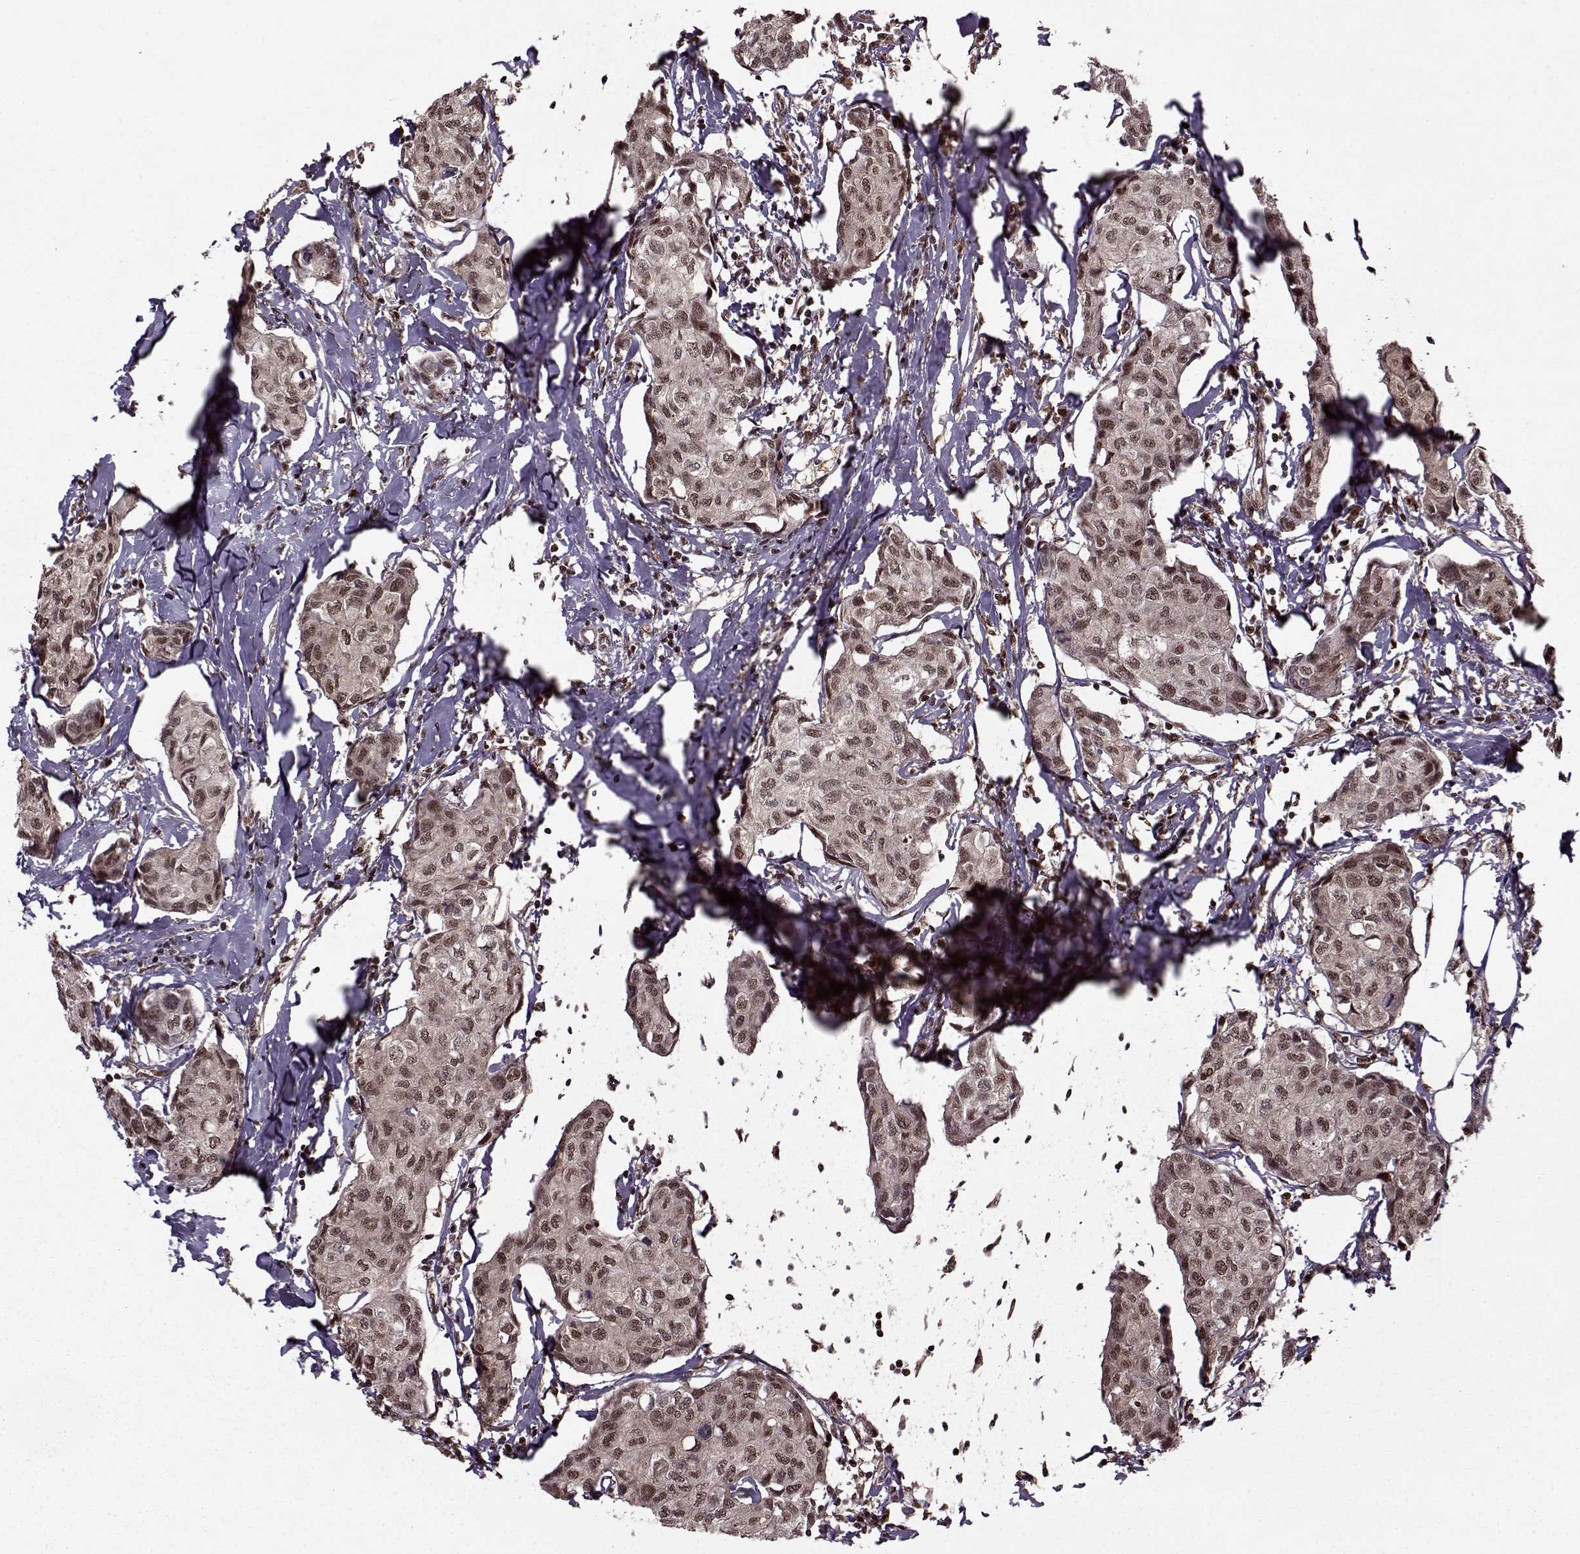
{"staining": {"intensity": "moderate", "quantity": ">75%", "location": "nuclear"}, "tissue": "breast cancer", "cell_type": "Tumor cells", "image_type": "cancer", "snomed": [{"axis": "morphology", "description": "Duct carcinoma"}, {"axis": "topography", "description": "Breast"}], "caption": "About >75% of tumor cells in infiltrating ductal carcinoma (breast) exhibit moderate nuclear protein positivity as visualized by brown immunohistochemical staining.", "gene": "PSMA7", "patient": {"sex": "female", "age": 80}}